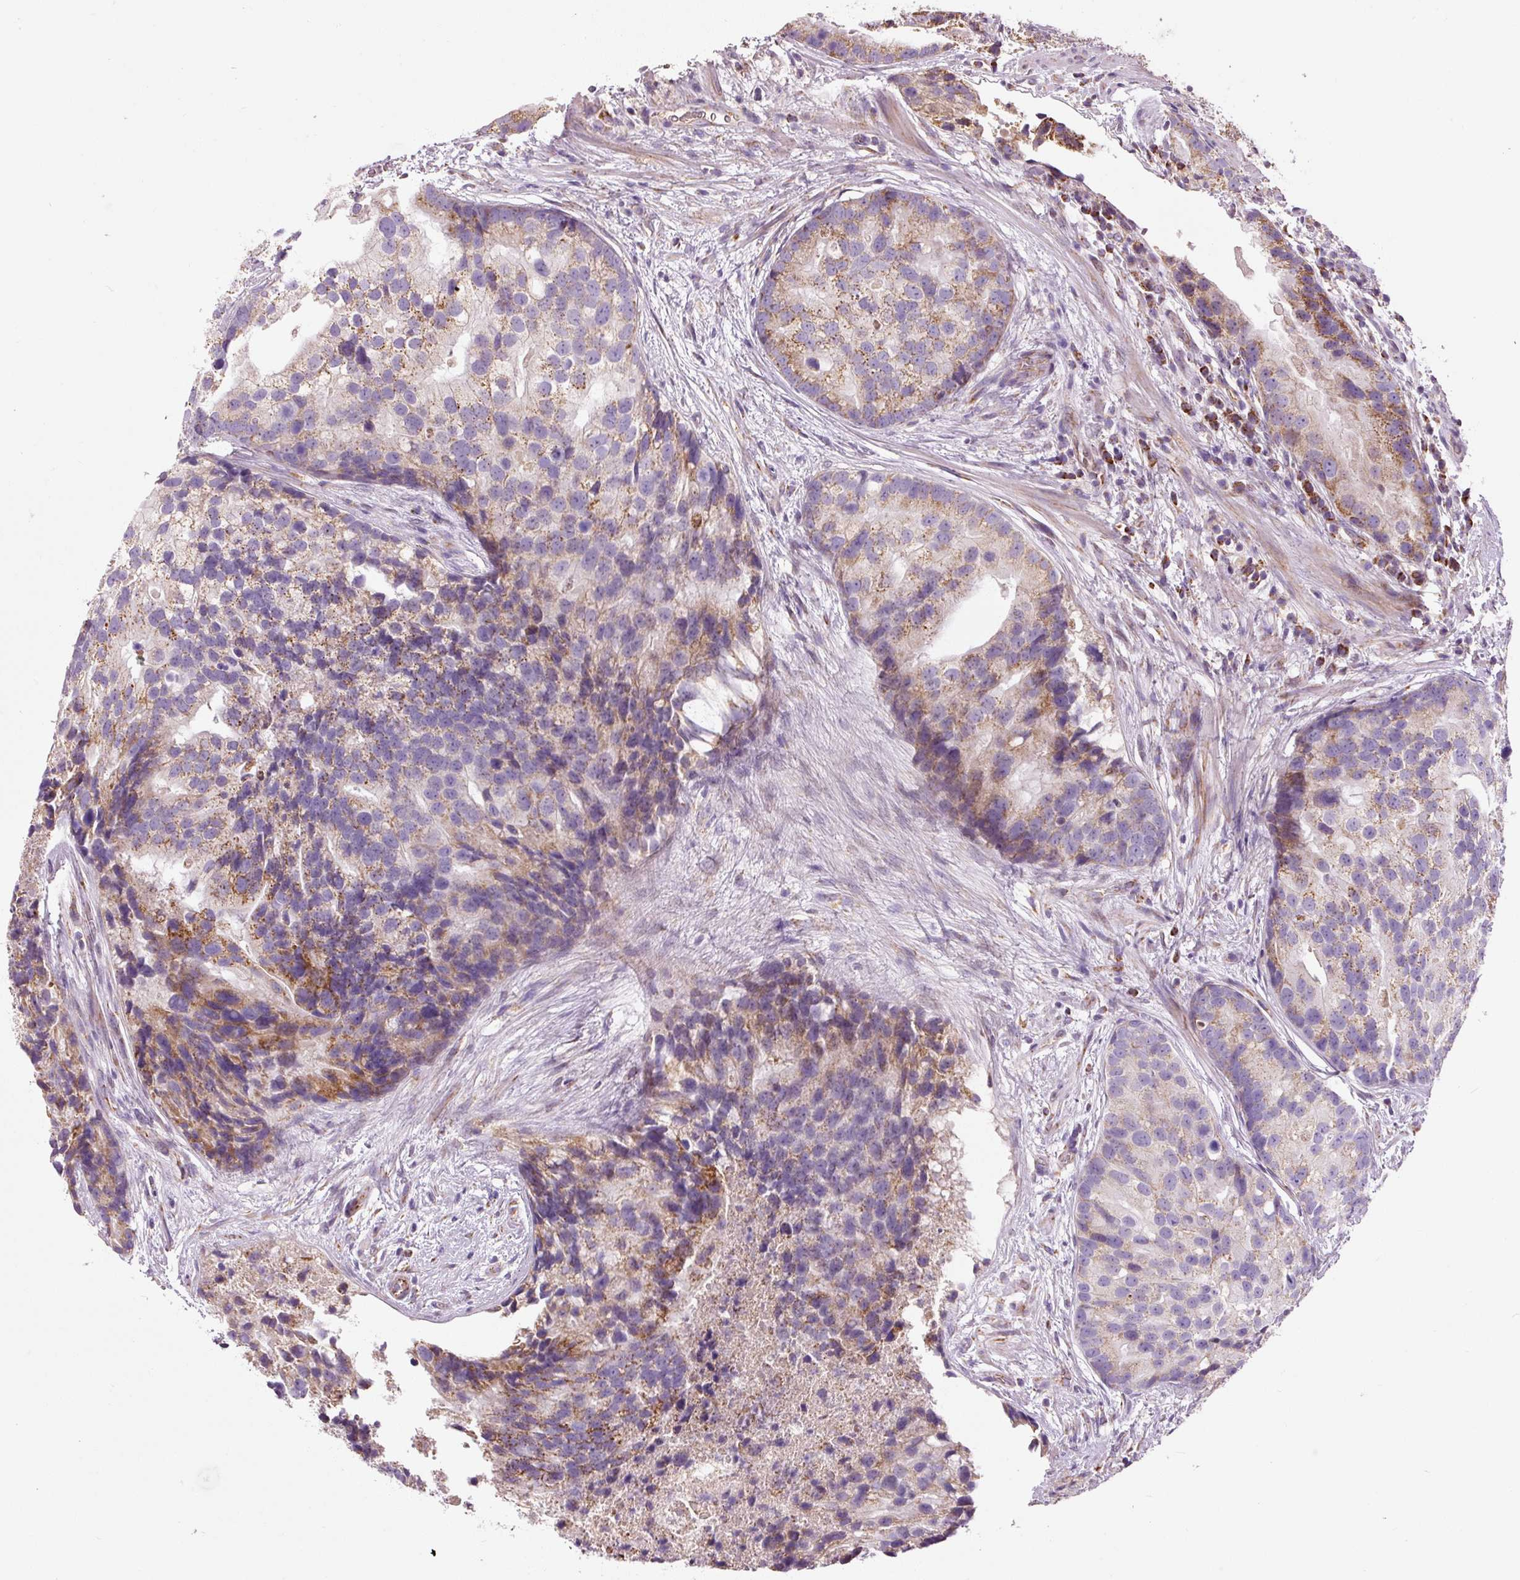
{"staining": {"intensity": "strong", "quantity": "25%-75%", "location": "cytoplasmic/membranous"}, "tissue": "prostate cancer", "cell_type": "Tumor cells", "image_type": "cancer", "snomed": [{"axis": "morphology", "description": "Adenocarcinoma, High grade"}, {"axis": "topography", "description": "Prostate"}], "caption": "Adenocarcinoma (high-grade) (prostate) stained with a protein marker displays strong staining in tumor cells.", "gene": "NDUFB4", "patient": {"sex": "male", "age": 62}}